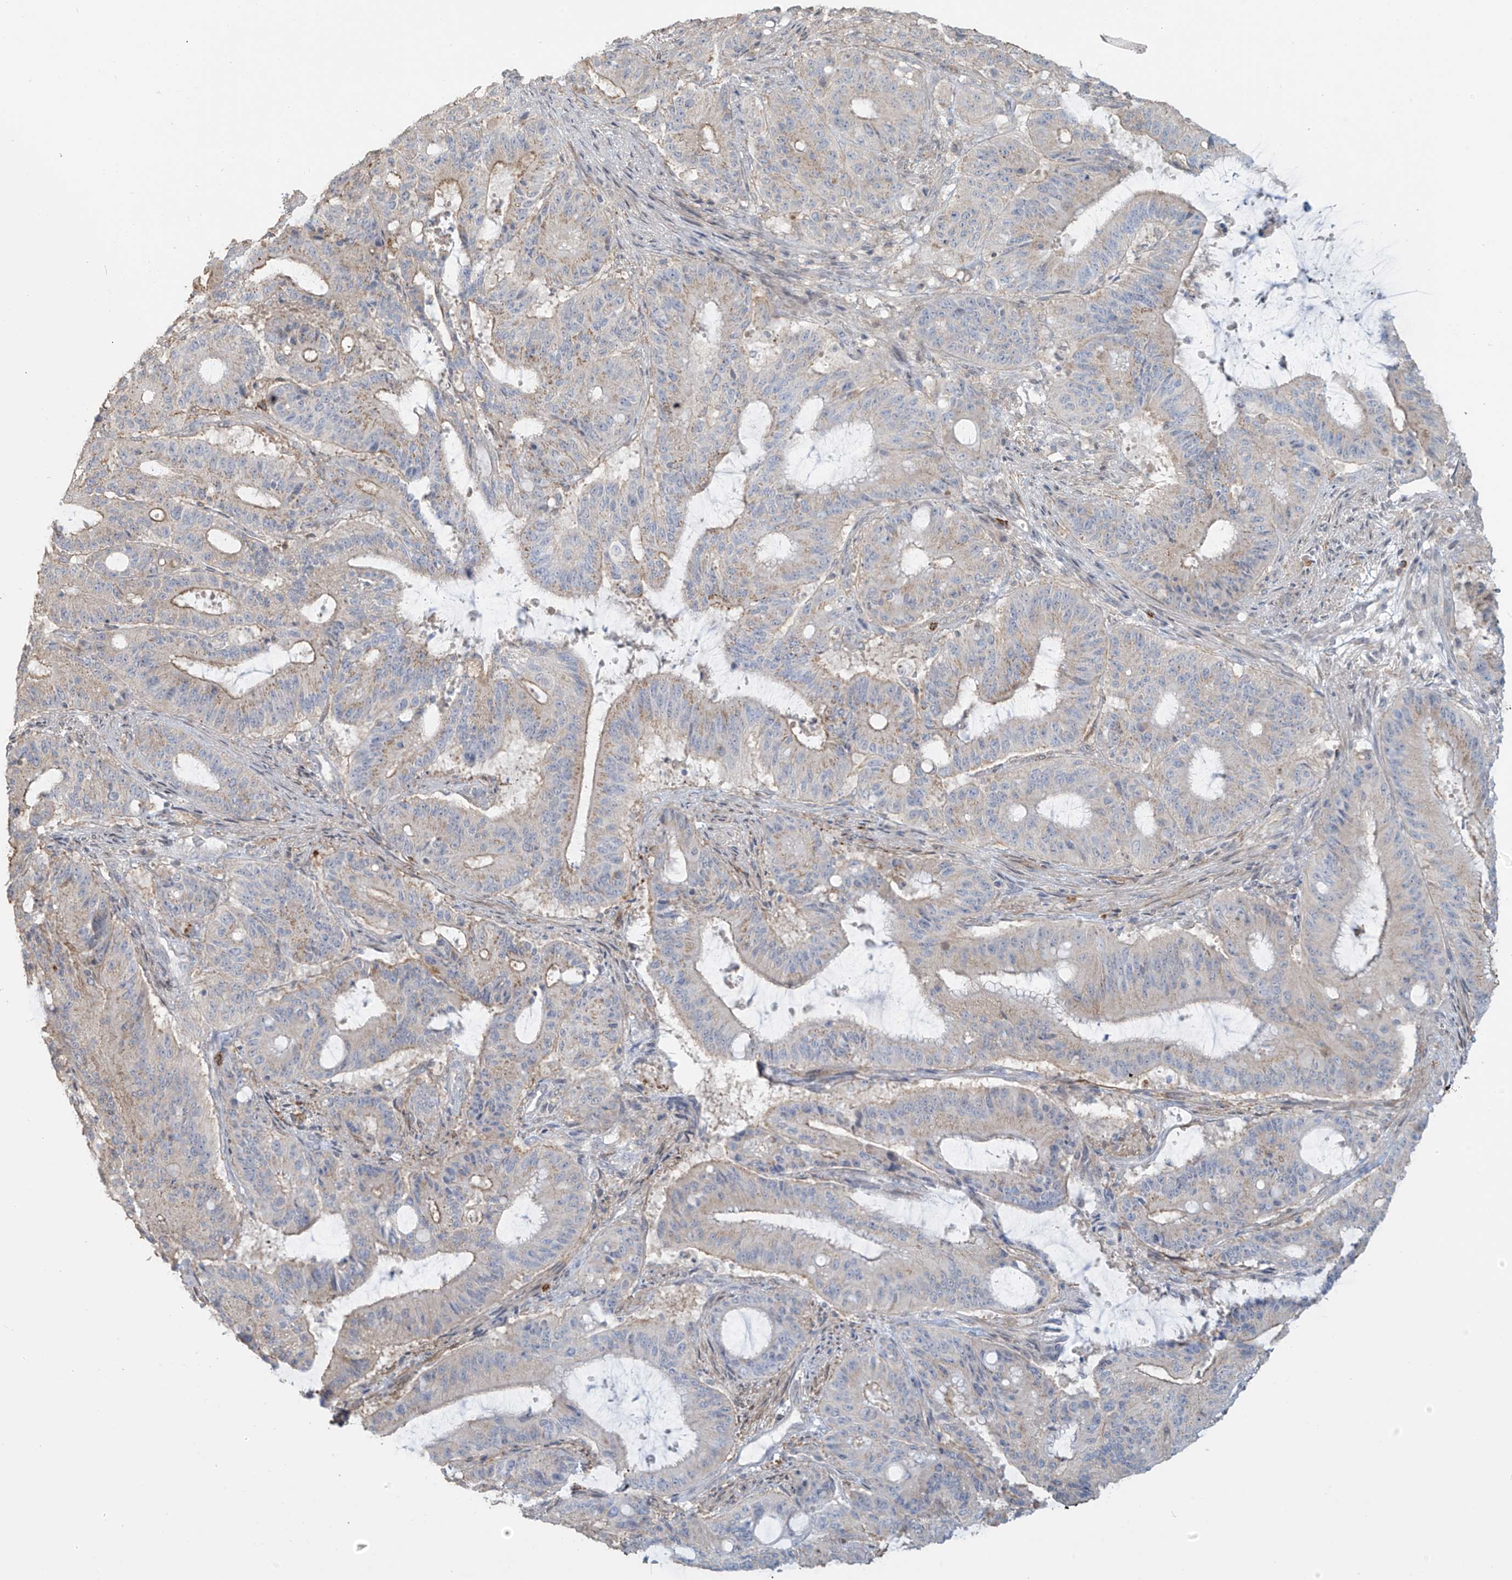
{"staining": {"intensity": "weak", "quantity": "<25%", "location": "cytoplasmic/membranous"}, "tissue": "liver cancer", "cell_type": "Tumor cells", "image_type": "cancer", "snomed": [{"axis": "morphology", "description": "Normal tissue, NOS"}, {"axis": "morphology", "description": "Cholangiocarcinoma"}, {"axis": "topography", "description": "Liver"}, {"axis": "topography", "description": "Peripheral nerve tissue"}], "caption": "An image of liver cholangiocarcinoma stained for a protein shows no brown staining in tumor cells.", "gene": "TAGAP", "patient": {"sex": "female", "age": 73}}